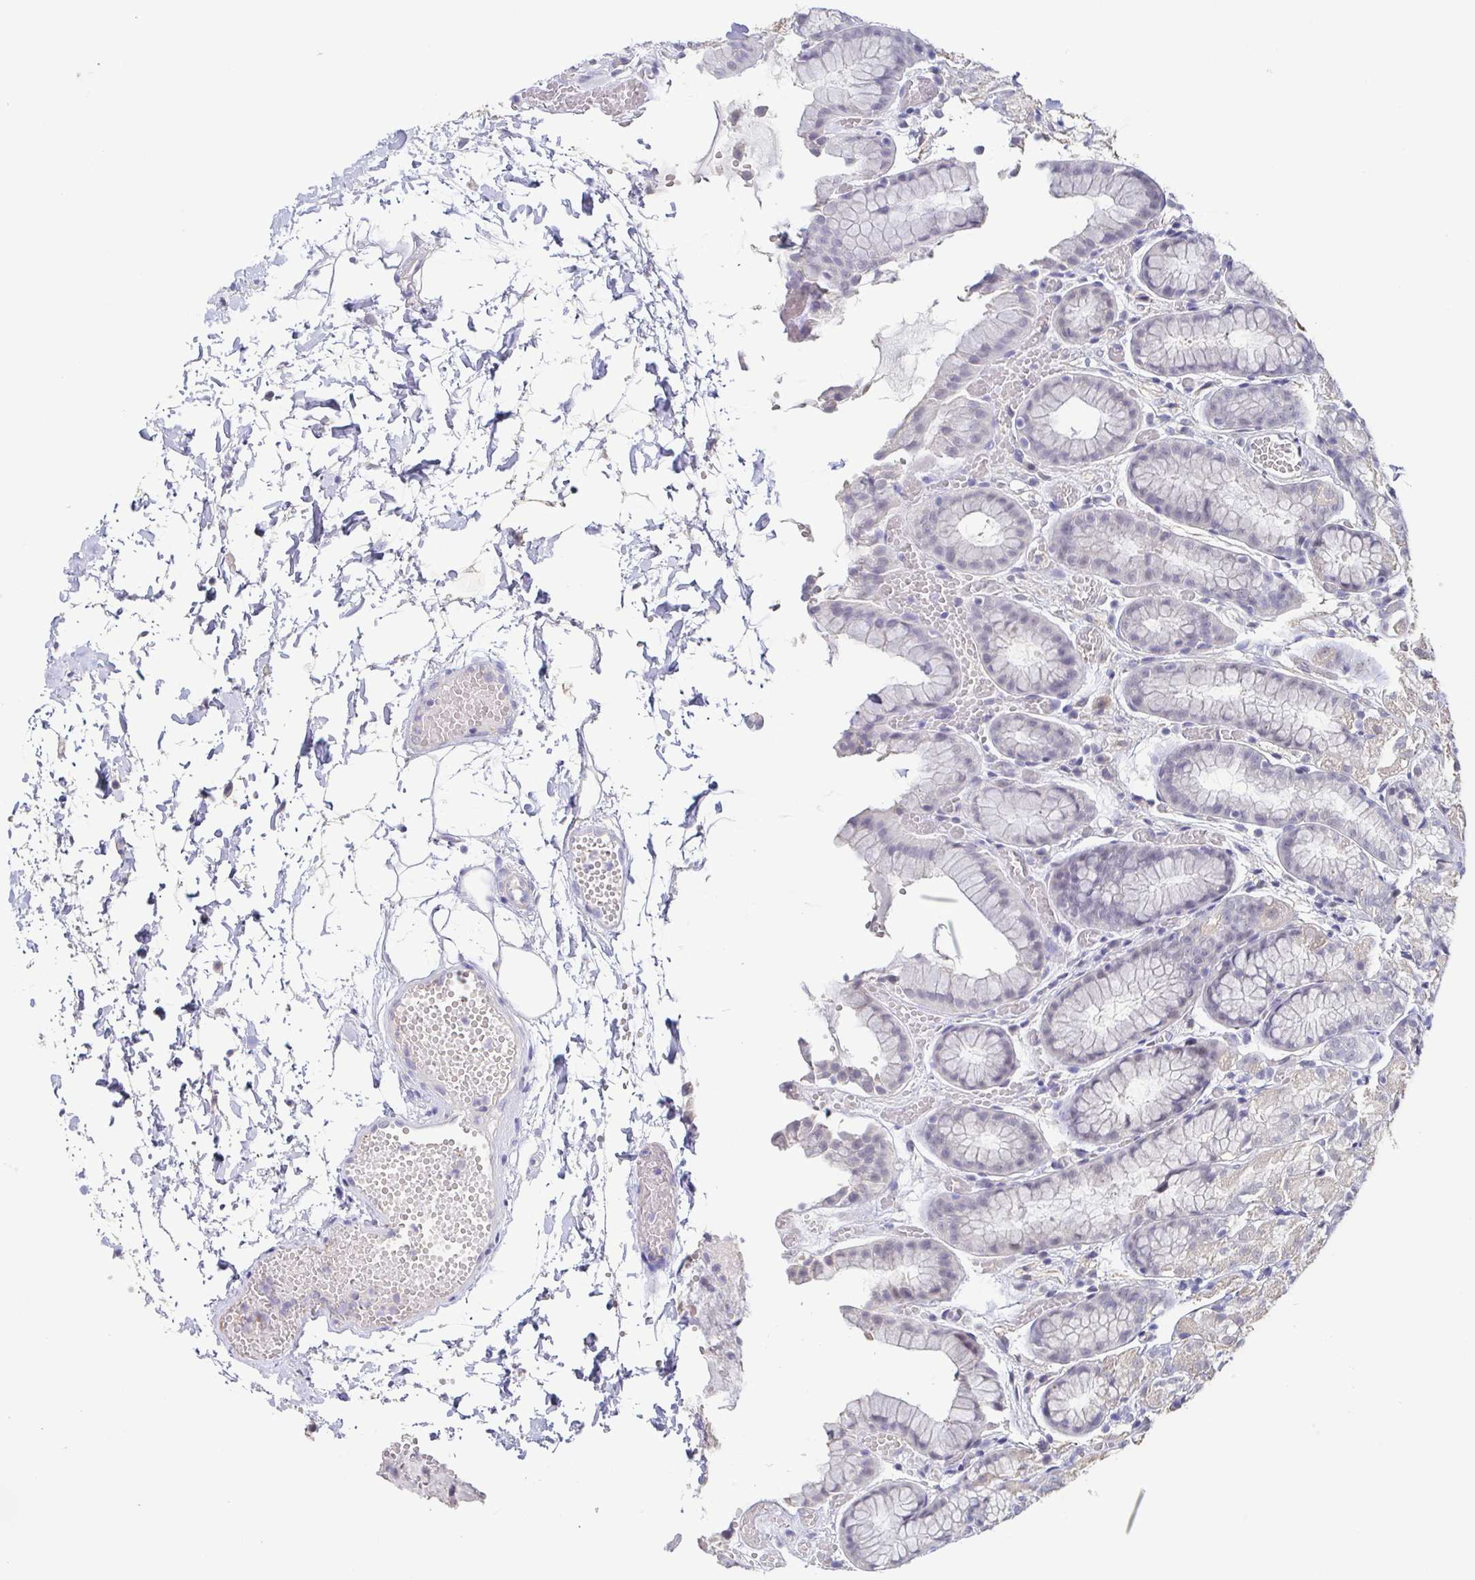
{"staining": {"intensity": "weak", "quantity": "<25%", "location": "nuclear"}, "tissue": "stomach", "cell_type": "Glandular cells", "image_type": "normal", "snomed": [{"axis": "morphology", "description": "Normal tissue, NOS"}, {"axis": "topography", "description": "Stomach"}], "caption": "The image shows no significant staining in glandular cells of stomach.", "gene": "NEFH", "patient": {"sex": "male", "age": 70}}